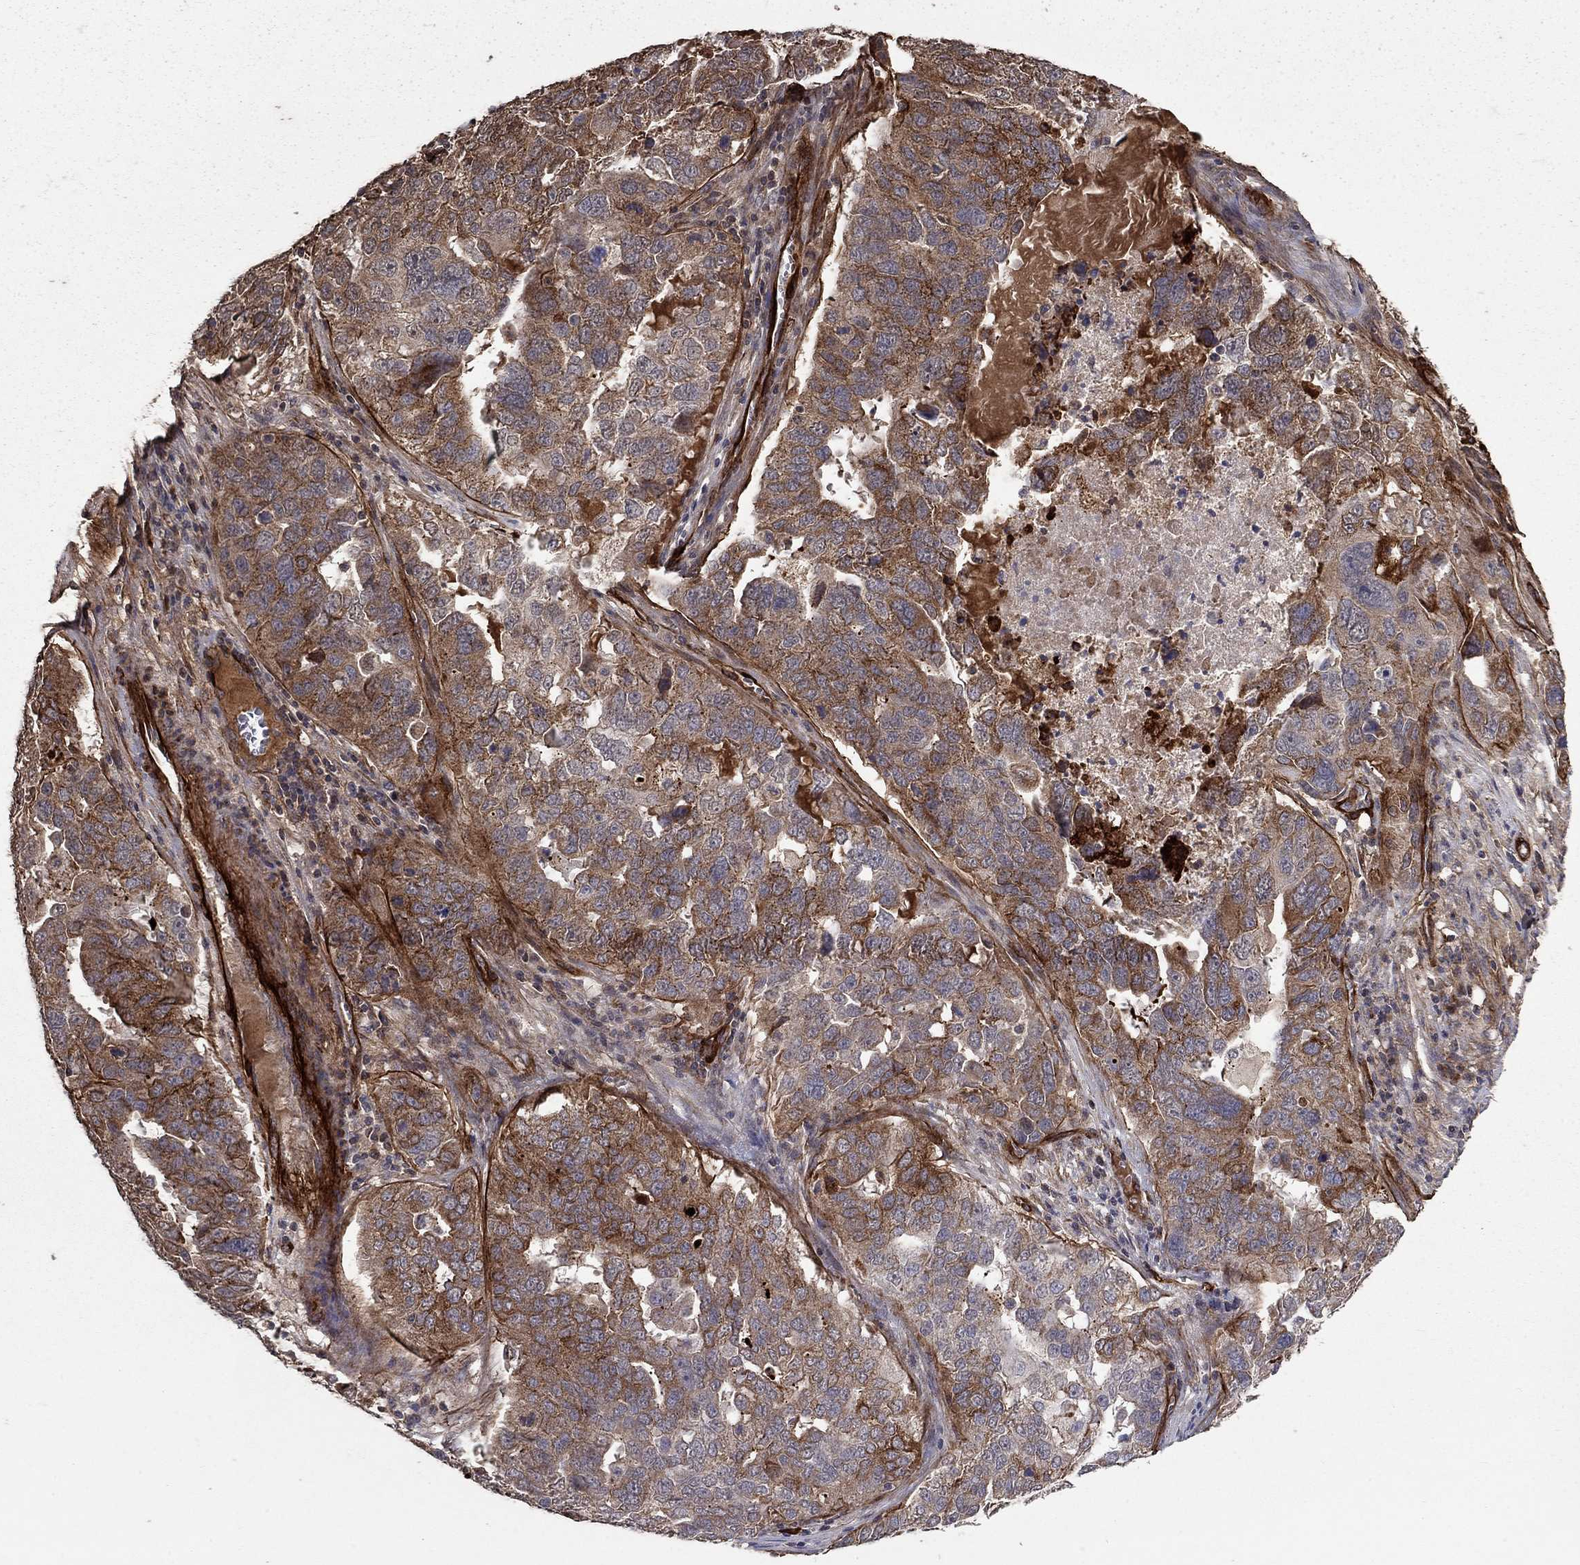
{"staining": {"intensity": "moderate", "quantity": ">75%", "location": "cytoplasmic/membranous"}, "tissue": "ovarian cancer", "cell_type": "Tumor cells", "image_type": "cancer", "snomed": [{"axis": "morphology", "description": "Carcinoma, endometroid"}, {"axis": "topography", "description": "Soft tissue"}, {"axis": "topography", "description": "Ovary"}], "caption": "Immunohistochemical staining of human endometroid carcinoma (ovarian) shows moderate cytoplasmic/membranous protein expression in approximately >75% of tumor cells.", "gene": "COL18A1", "patient": {"sex": "female", "age": 52}}